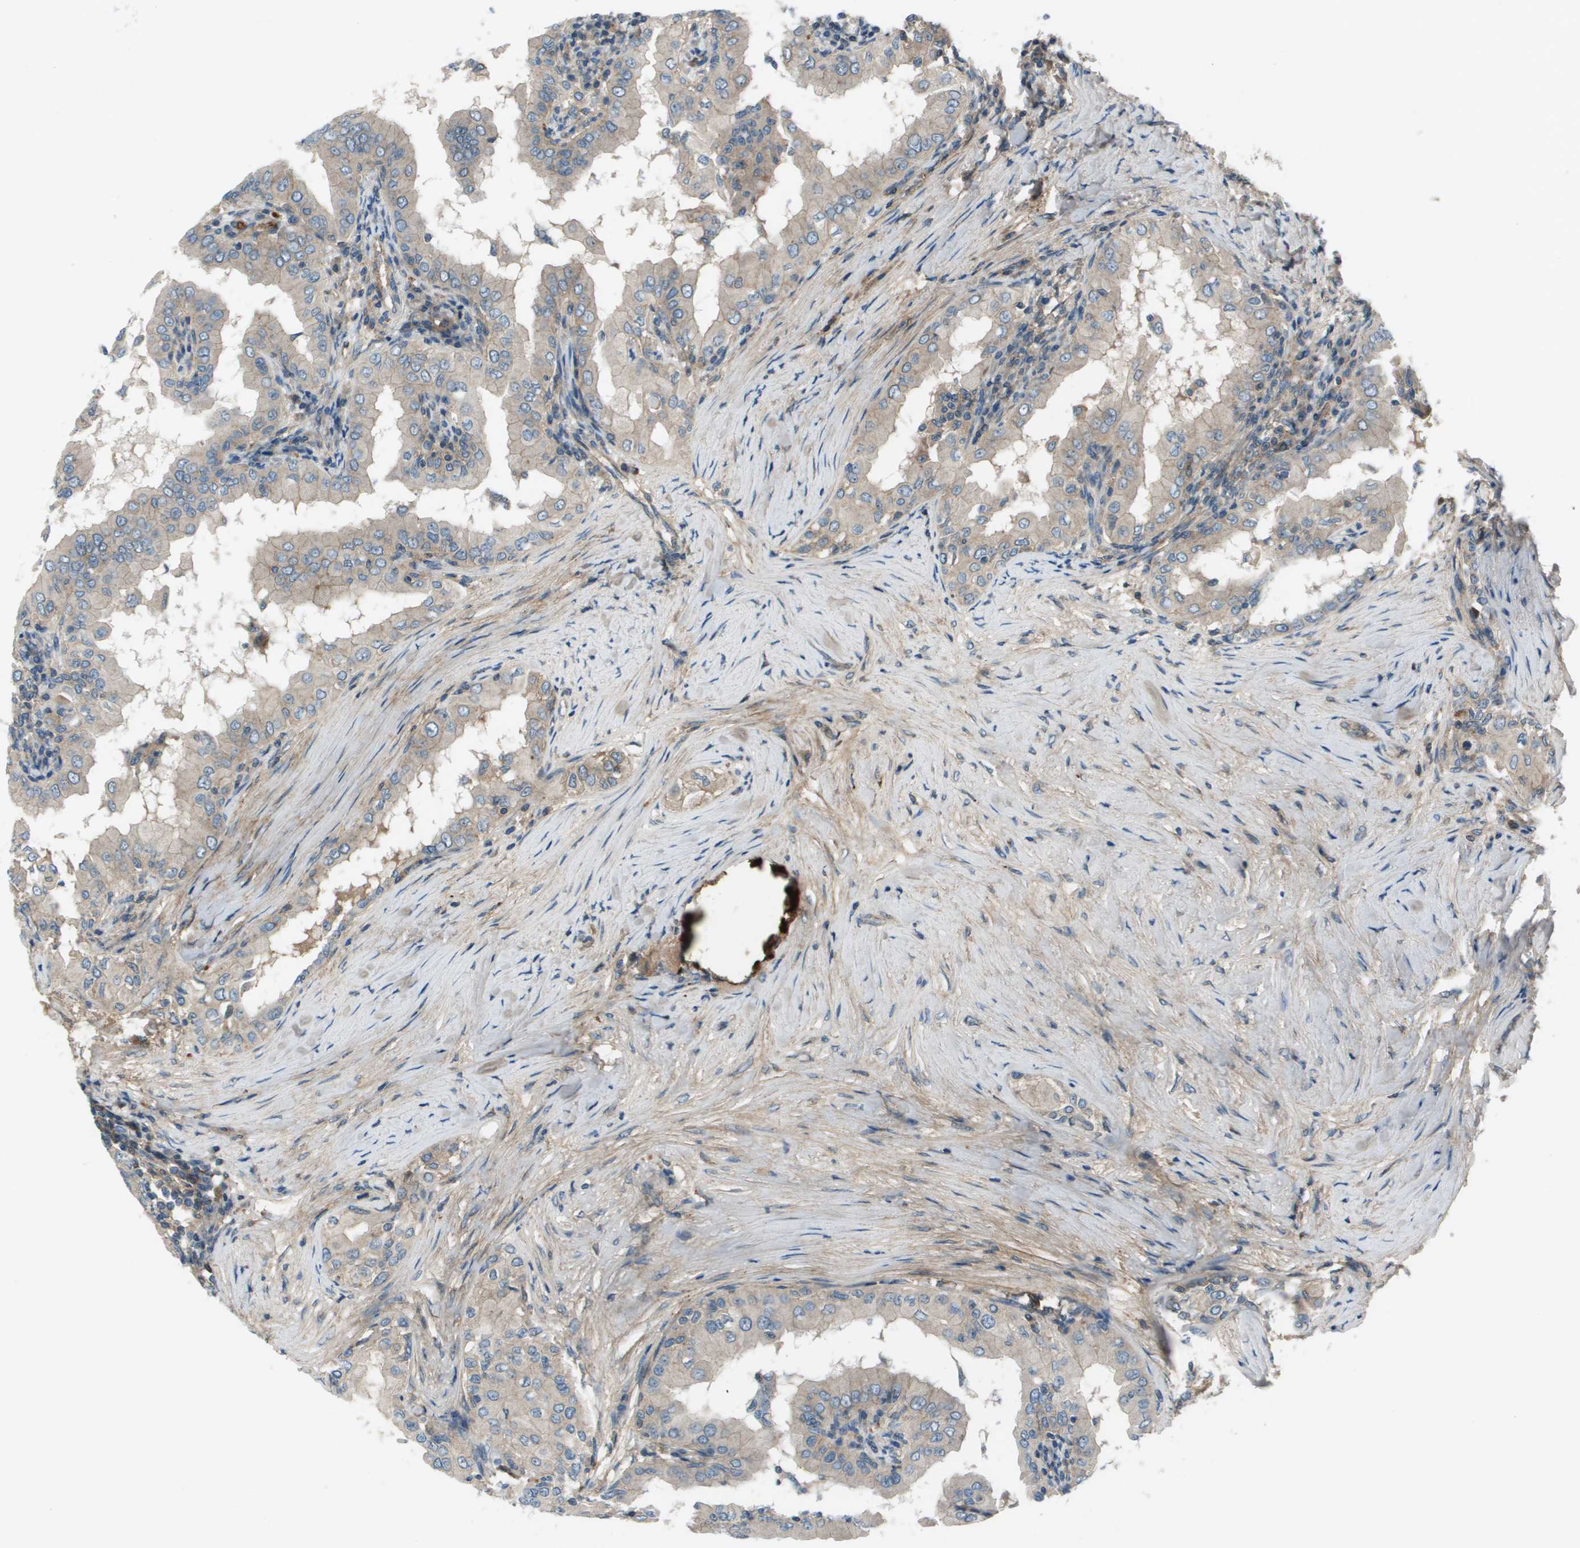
{"staining": {"intensity": "weak", "quantity": "25%-75%", "location": "cytoplasmic/membranous"}, "tissue": "thyroid cancer", "cell_type": "Tumor cells", "image_type": "cancer", "snomed": [{"axis": "morphology", "description": "Papillary adenocarcinoma, NOS"}, {"axis": "topography", "description": "Thyroid gland"}], "caption": "Immunohistochemistry (IHC) image of human thyroid cancer (papillary adenocarcinoma) stained for a protein (brown), which displays low levels of weak cytoplasmic/membranous expression in approximately 25%-75% of tumor cells.", "gene": "PCOLCE", "patient": {"sex": "male", "age": 33}}